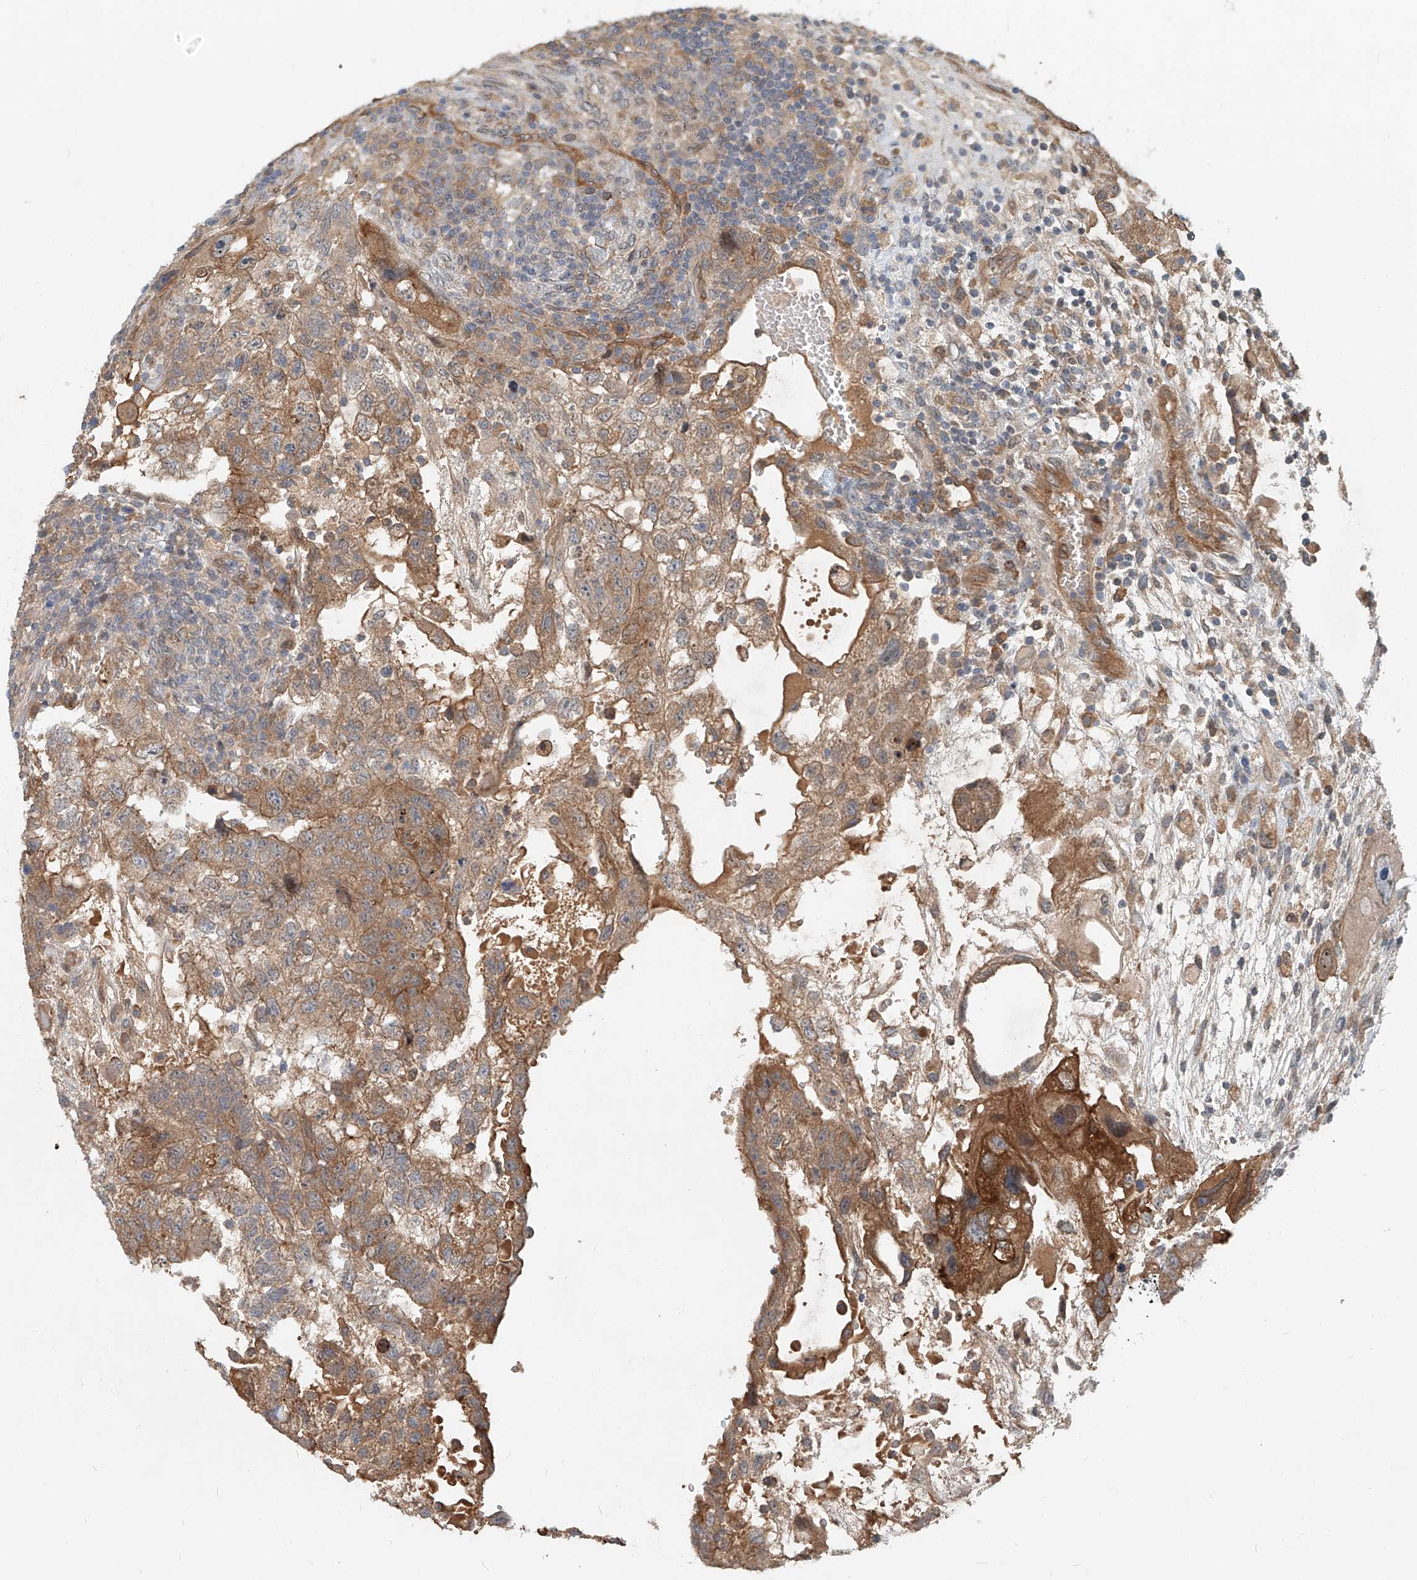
{"staining": {"intensity": "moderate", "quantity": ">75%", "location": "cytoplasmic/membranous"}, "tissue": "testis cancer", "cell_type": "Tumor cells", "image_type": "cancer", "snomed": [{"axis": "morphology", "description": "Carcinoma, Embryonal, NOS"}, {"axis": "topography", "description": "Testis"}], "caption": "Protein expression analysis of human testis embryonal carcinoma reveals moderate cytoplasmic/membranous expression in approximately >75% of tumor cells.", "gene": "SASH1", "patient": {"sex": "male", "age": 36}}